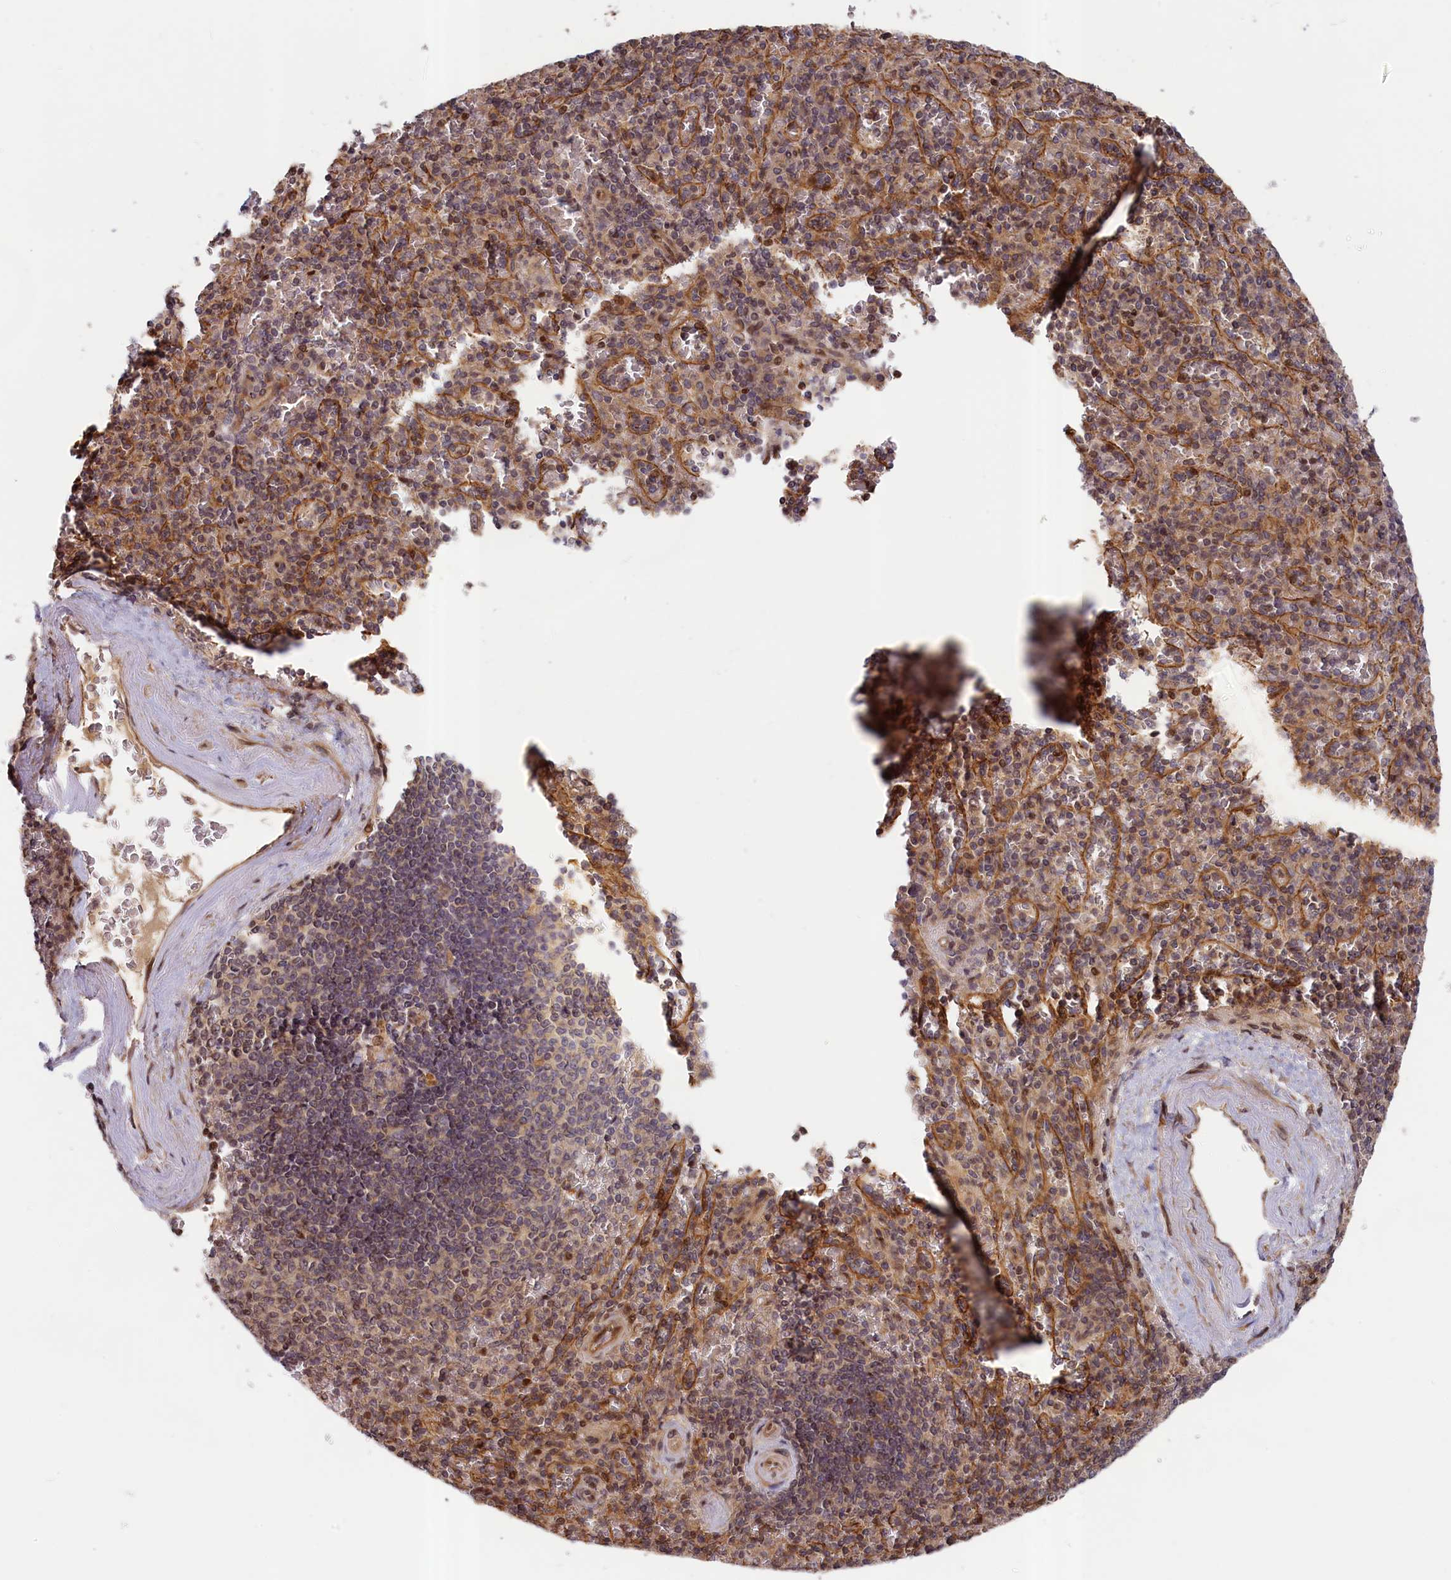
{"staining": {"intensity": "moderate", "quantity": "25%-75%", "location": "cytoplasmic/membranous"}, "tissue": "spleen", "cell_type": "Cells in red pulp", "image_type": "normal", "snomed": [{"axis": "morphology", "description": "Normal tissue, NOS"}, {"axis": "topography", "description": "Spleen"}], "caption": "Spleen stained with DAB immunohistochemistry shows medium levels of moderate cytoplasmic/membranous positivity in about 25%-75% of cells in red pulp.", "gene": "CEP44", "patient": {"sex": "male", "age": 82}}